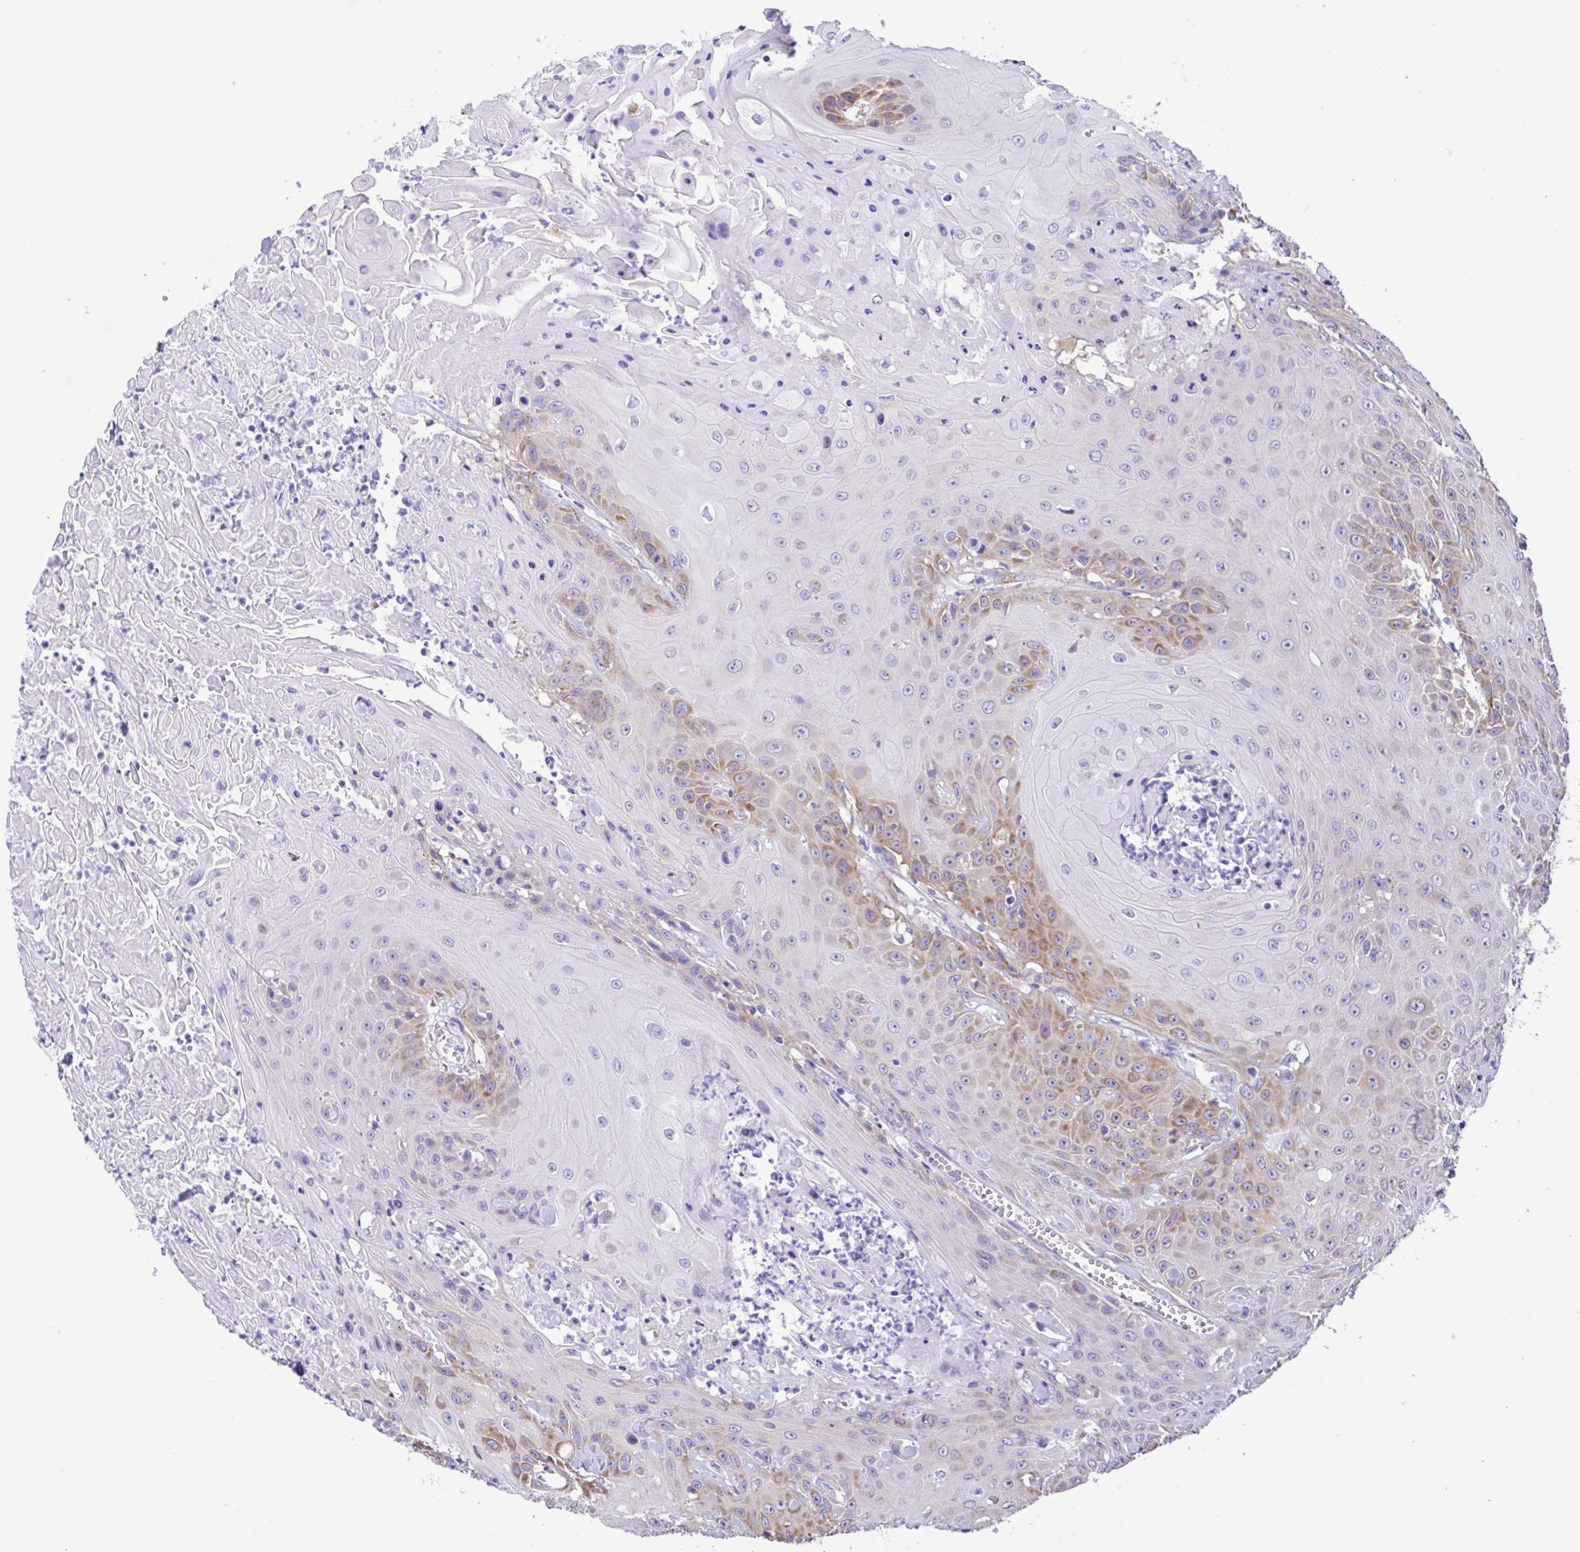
{"staining": {"intensity": "moderate", "quantity": "<25%", "location": "cytoplasmic/membranous"}, "tissue": "head and neck cancer", "cell_type": "Tumor cells", "image_type": "cancer", "snomed": [{"axis": "morphology", "description": "Squamous cell carcinoma, NOS"}, {"axis": "topography", "description": "Skin"}, {"axis": "topography", "description": "Head-Neck"}], "caption": "Head and neck cancer tissue shows moderate cytoplasmic/membranous expression in about <25% of tumor cells", "gene": "TNNI3", "patient": {"sex": "male", "age": 80}}